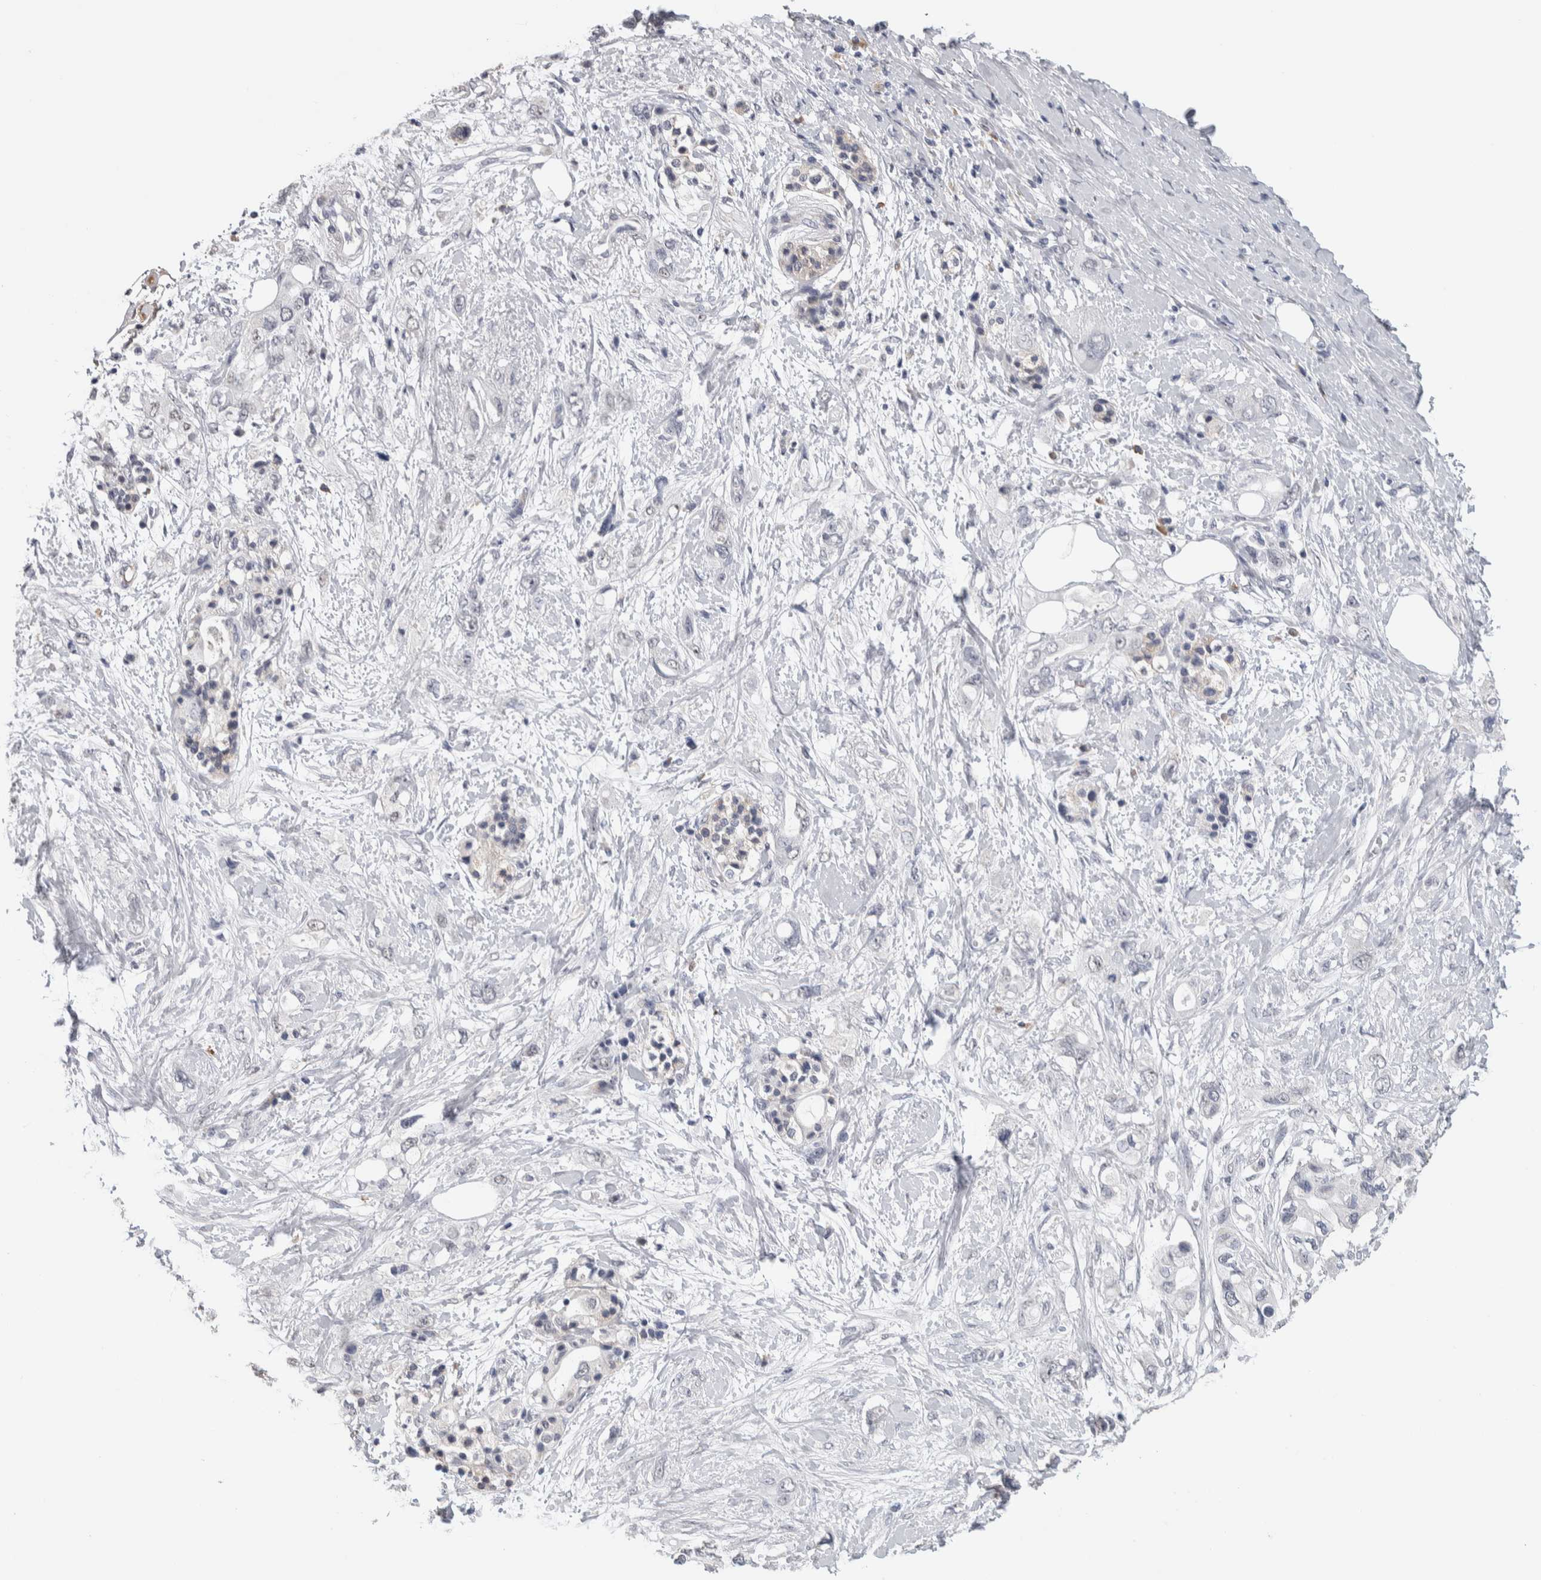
{"staining": {"intensity": "negative", "quantity": "none", "location": "none"}, "tissue": "pancreatic cancer", "cell_type": "Tumor cells", "image_type": "cancer", "snomed": [{"axis": "morphology", "description": "Adenocarcinoma, NOS"}, {"axis": "topography", "description": "Pancreas"}], "caption": "This is an immunohistochemistry (IHC) photomicrograph of human pancreatic cancer (adenocarcinoma). There is no positivity in tumor cells.", "gene": "TMEM102", "patient": {"sex": "female", "age": 56}}